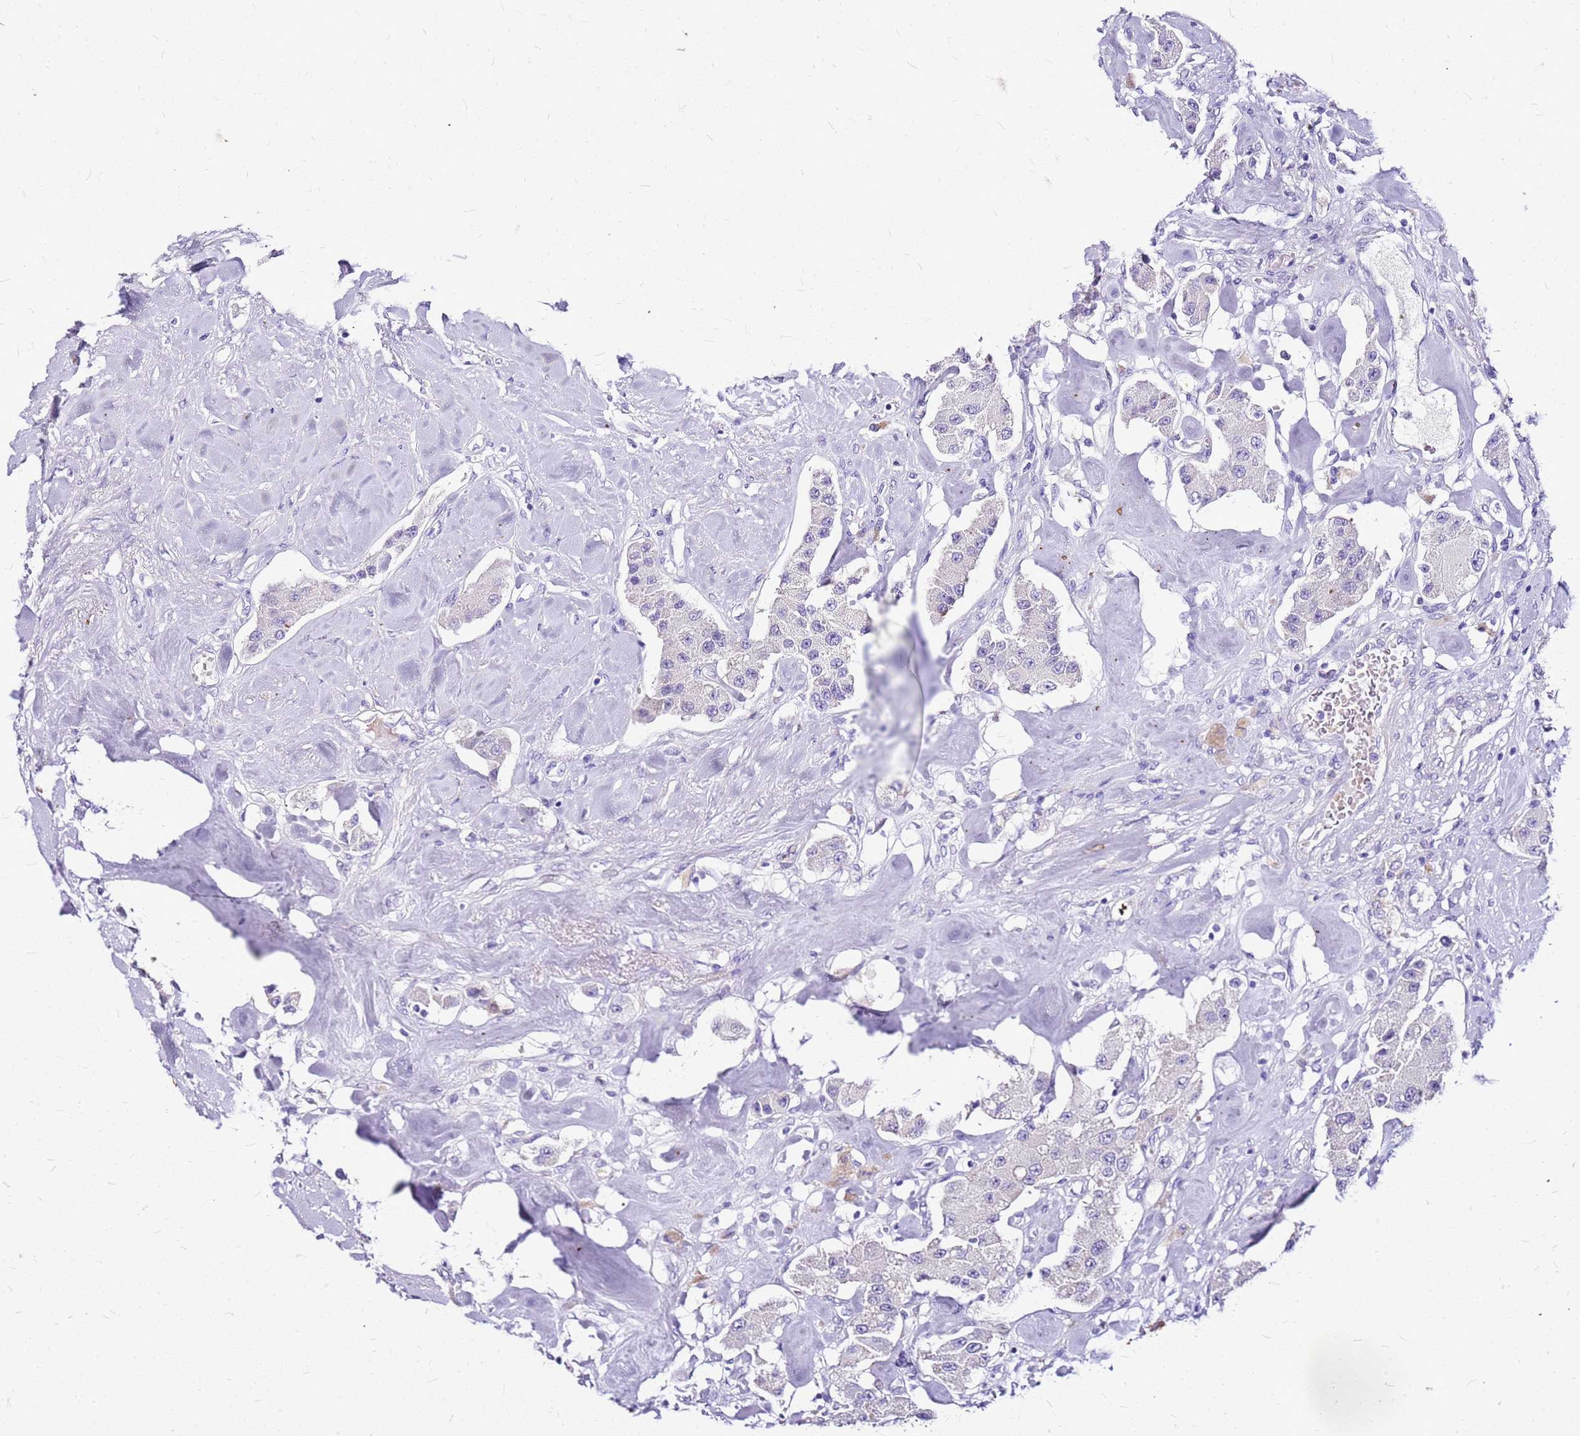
{"staining": {"intensity": "negative", "quantity": "none", "location": "none"}, "tissue": "carcinoid", "cell_type": "Tumor cells", "image_type": "cancer", "snomed": [{"axis": "morphology", "description": "Carcinoid, malignant, NOS"}, {"axis": "topography", "description": "Pancreas"}], "caption": "Immunohistochemistry histopathology image of human carcinoid stained for a protein (brown), which reveals no positivity in tumor cells.", "gene": "DCDC2B", "patient": {"sex": "male", "age": 41}}